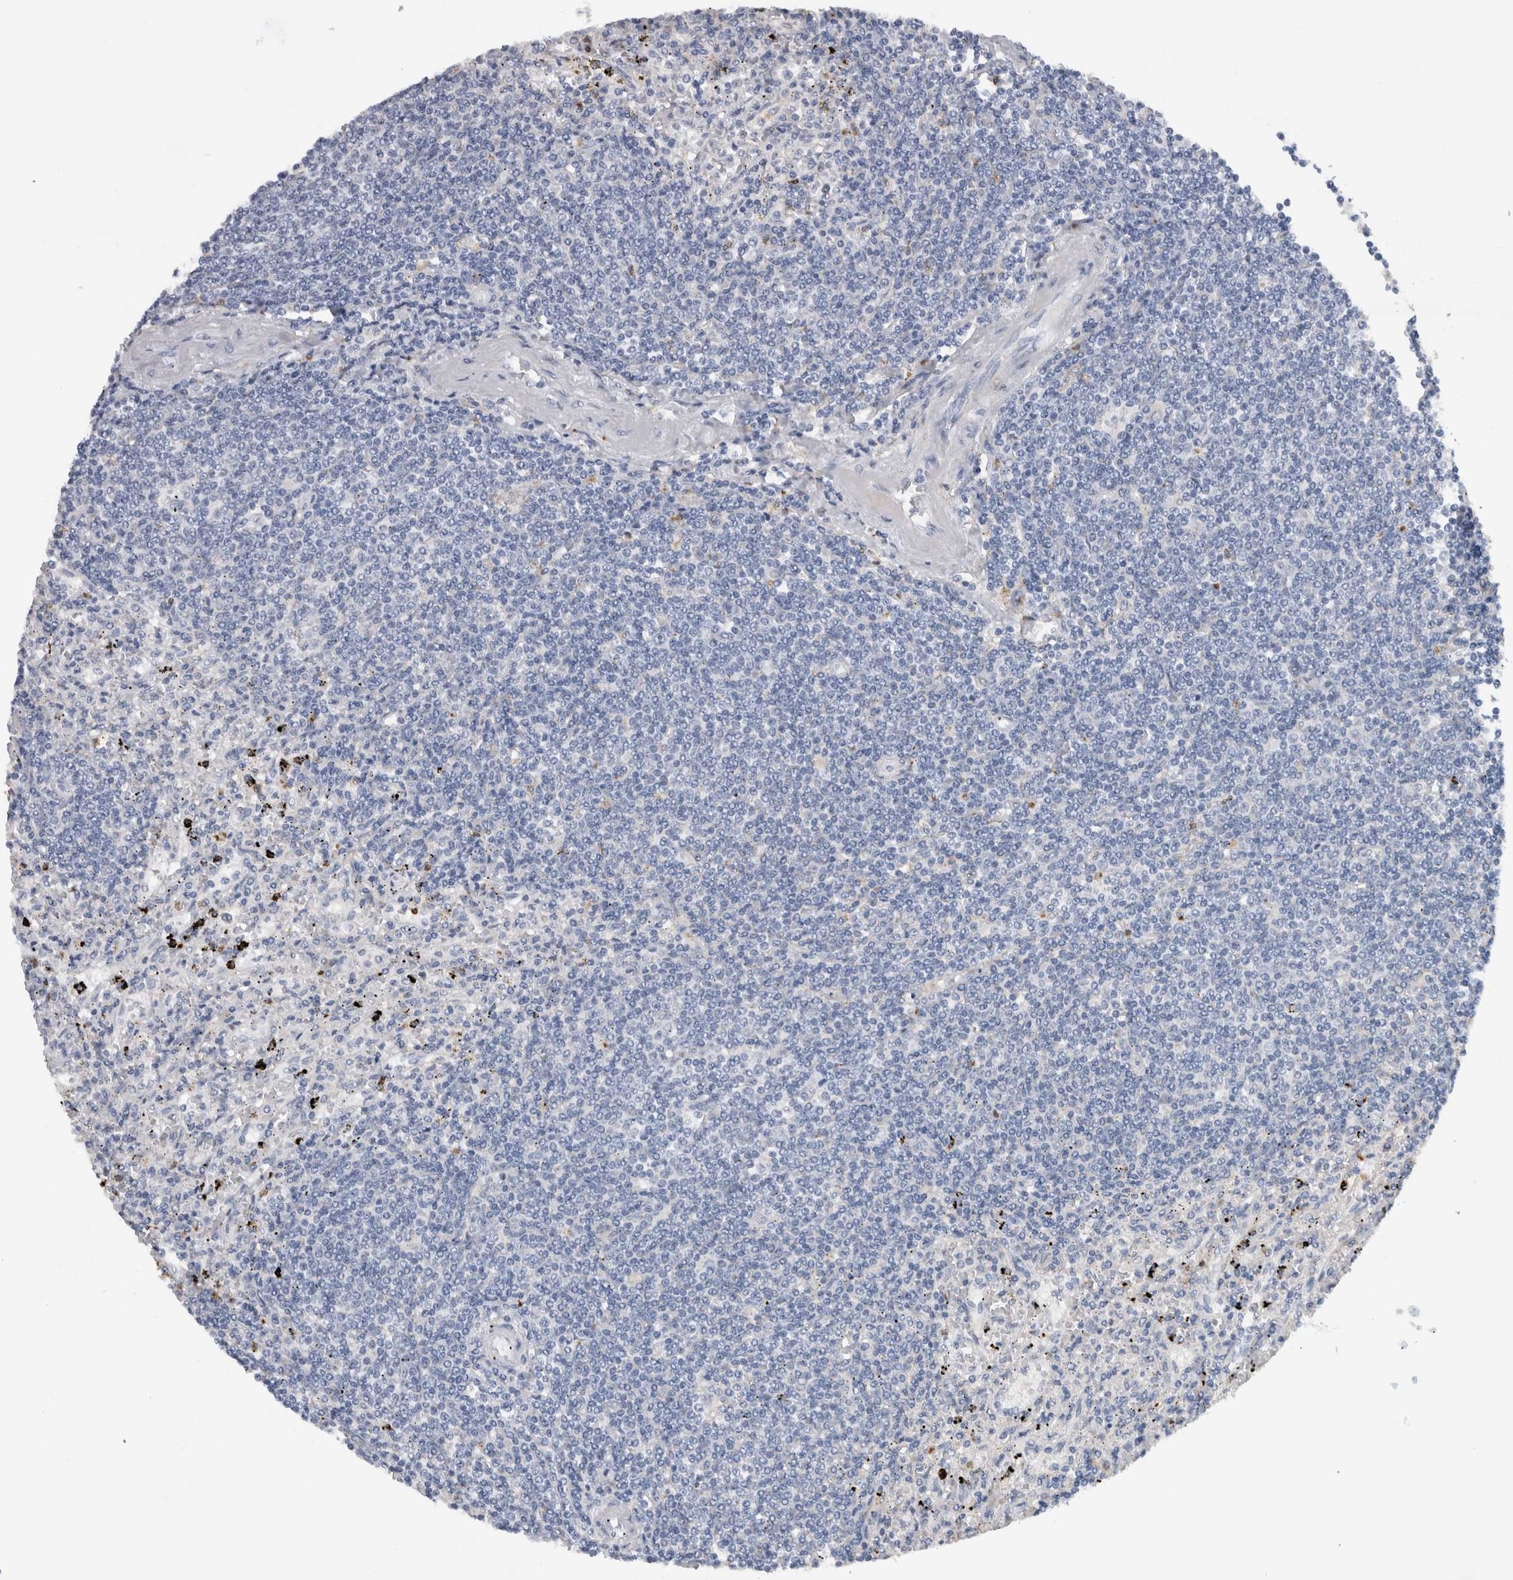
{"staining": {"intensity": "negative", "quantity": "none", "location": "none"}, "tissue": "lymphoma", "cell_type": "Tumor cells", "image_type": "cancer", "snomed": [{"axis": "morphology", "description": "Malignant lymphoma, non-Hodgkin's type, Low grade"}, {"axis": "topography", "description": "Spleen"}], "caption": "An immunohistochemistry (IHC) histopathology image of lymphoma is shown. There is no staining in tumor cells of lymphoma.", "gene": "CD63", "patient": {"sex": "male", "age": 76}}